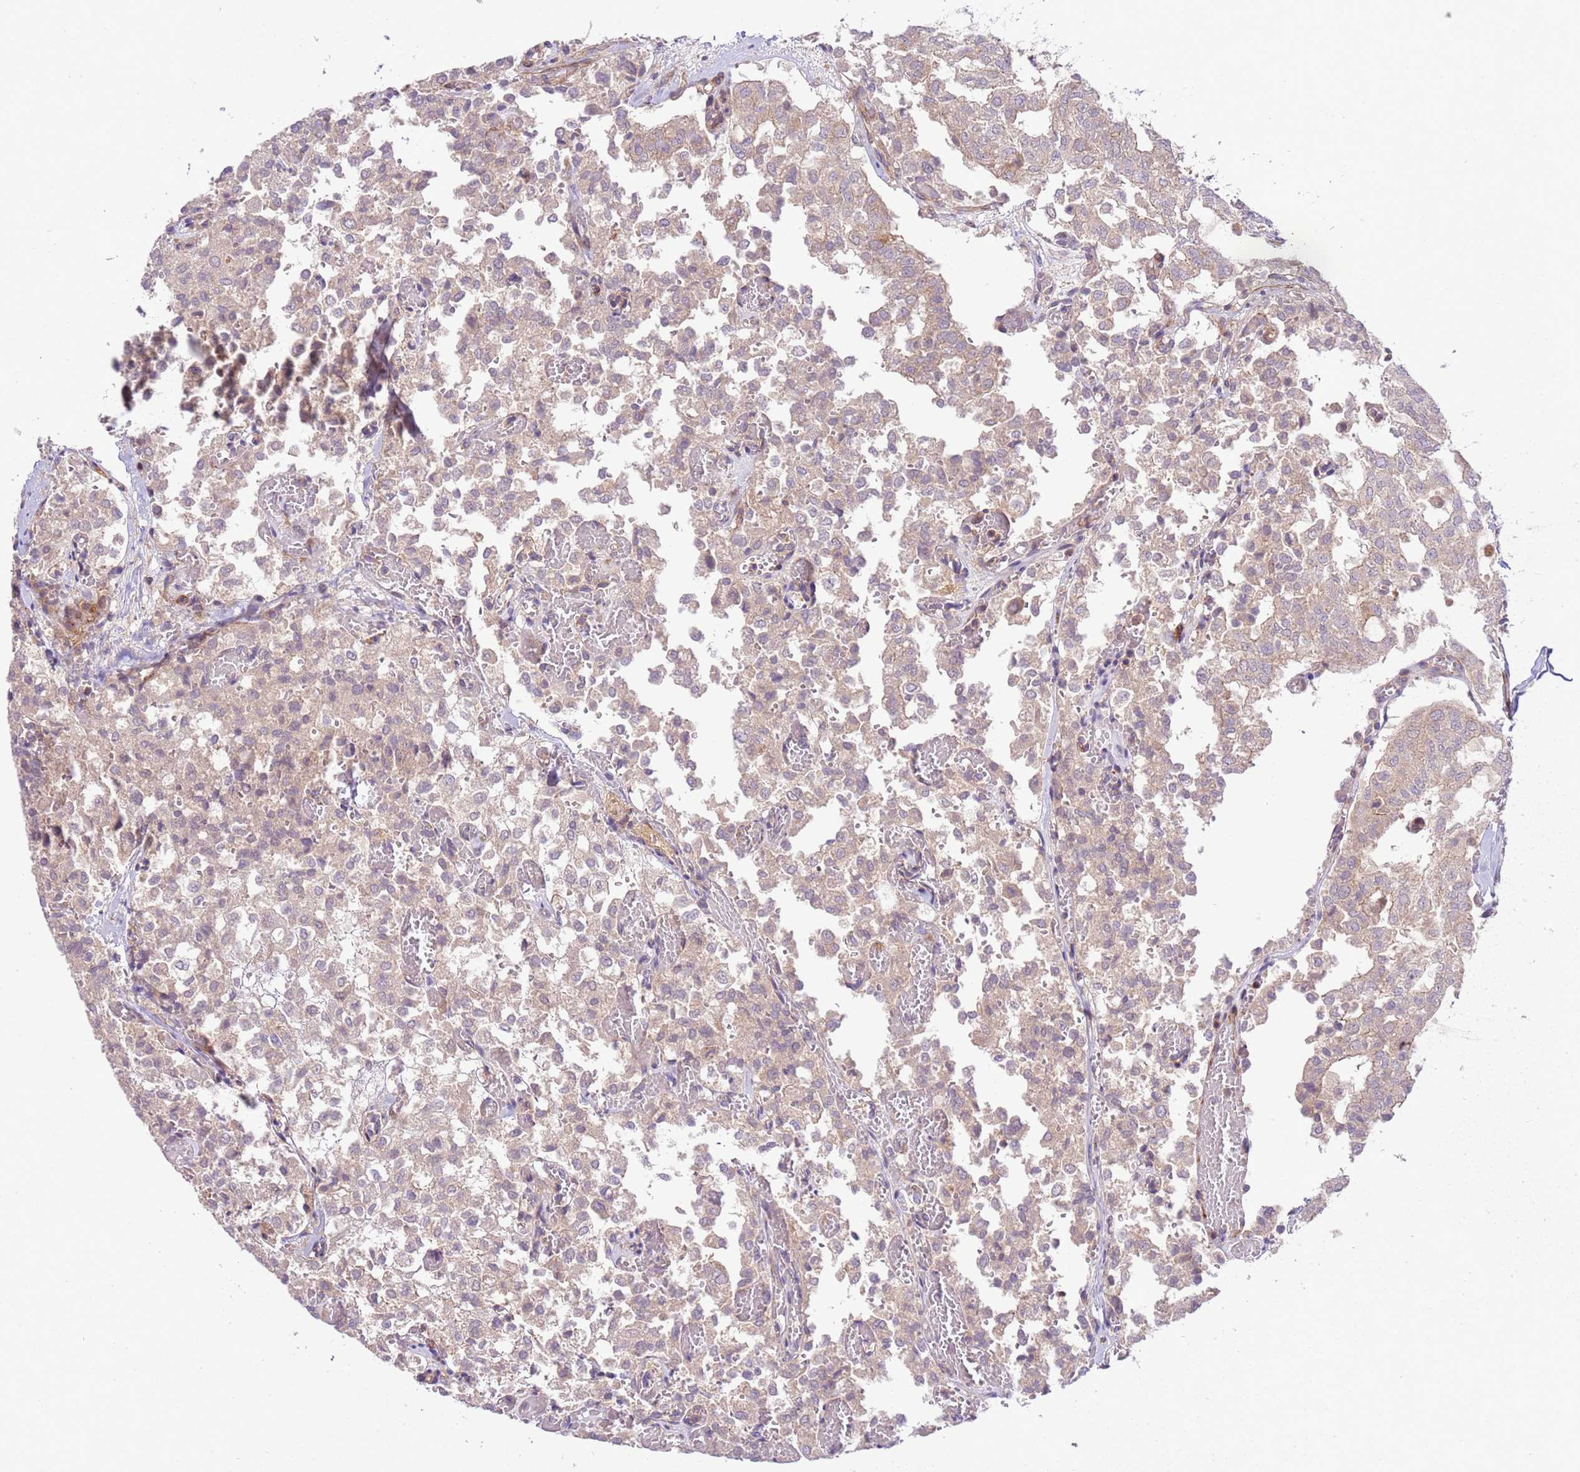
{"staining": {"intensity": "weak", "quantity": "<25%", "location": "cytoplasmic/membranous"}, "tissue": "thyroid cancer", "cell_type": "Tumor cells", "image_type": "cancer", "snomed": [{"axis": "morphology", "description": "Follicular adenoma carcinoma, NOS"}, {"axis": "topography", "description": "Thyroid gland"}], "caption": "This is an immunohistochemistry (IHC) micrograph of human thyroid cancer (follicular adenoma carcinoma). There is no positivity in tumor cells.", "gene": "ZNF624", "patient": {"sex": "male", "age": 75}}